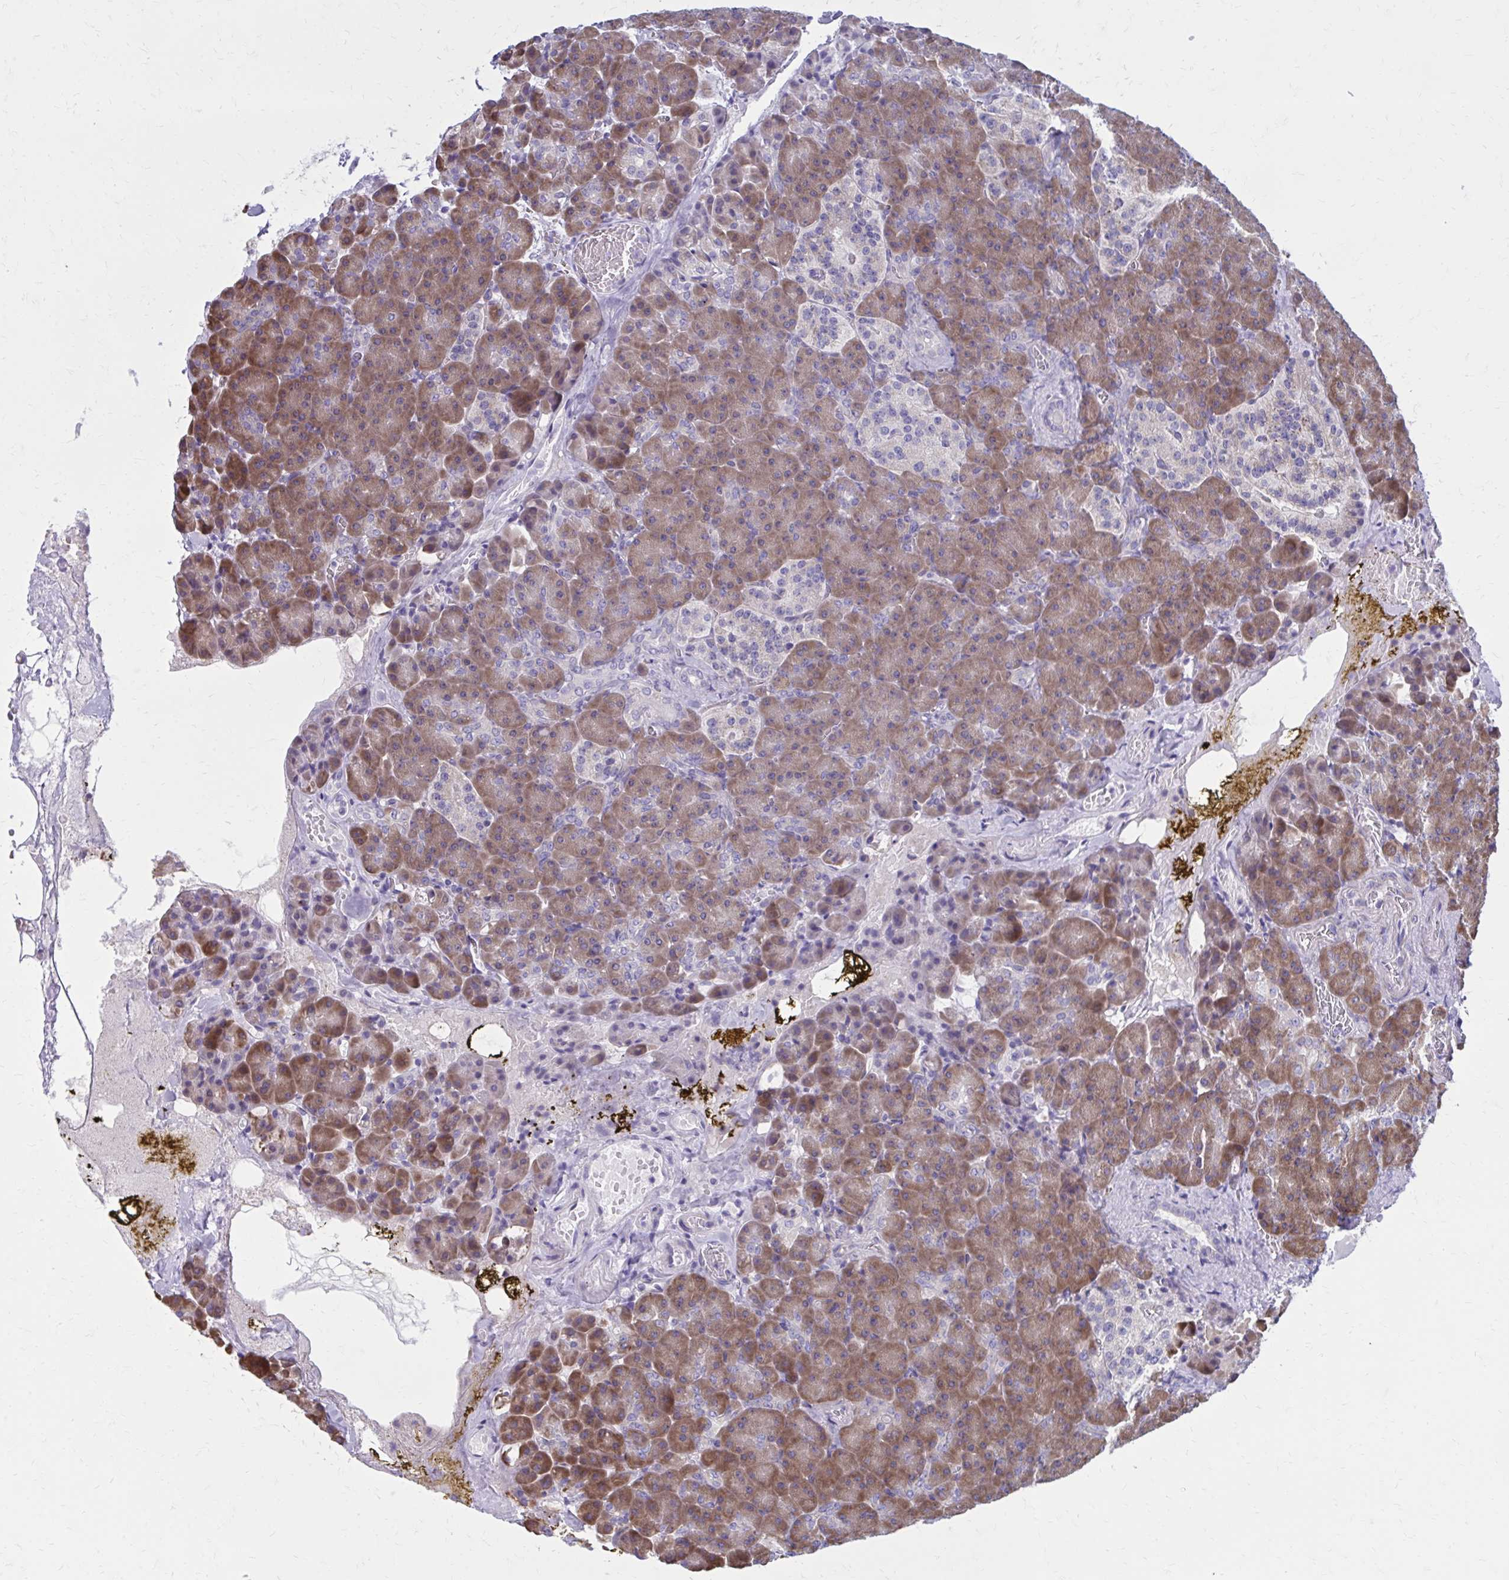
{"staining": {"intensity": "moderate", "quantity": ">75%", "location": "cytoplasmic/membranous"}, "tissue": "pancreas", "cell_type": "Exocrine glandular cells", "image_type": "normal", "snomed": [{"axis": "morphology", "description": "Normal tissue, NOS"}, {"axis": "topography", "description": "Pancreas"}], "caption": "Exocrine glandular cells demonstrate medium levels of moderate cytoplasmic/membranous expression in approximately >75% of cells in benign pancreas.", "gene": "GIGYF2", "patient": {"sex": "female", "age": 74}}